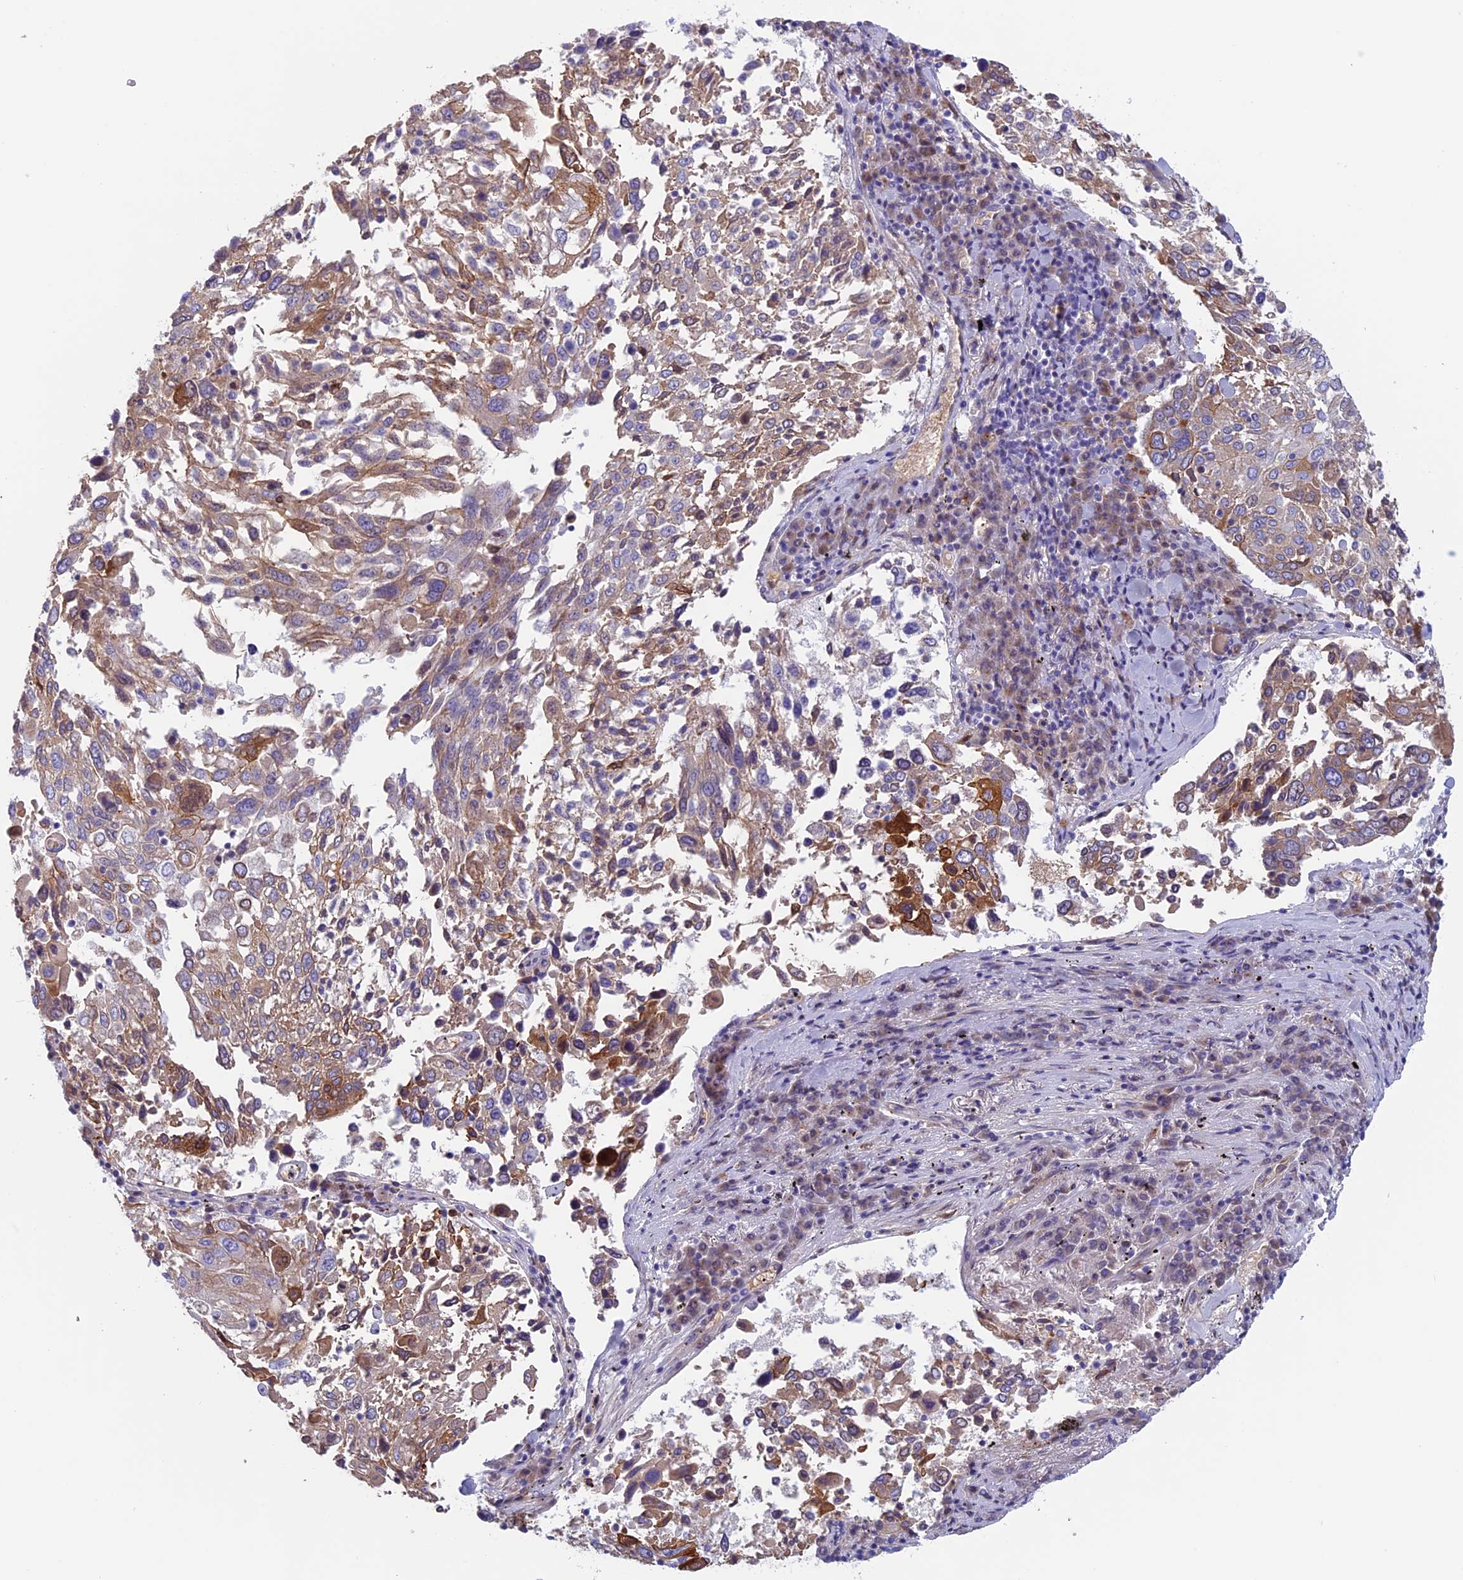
{"staining": {"intensity": "weak", "quantity": "25%-75%", "location": "cytoplasmic/membranous"}, "tissue": "lung cancer", "cell_type": "Tumor cells", "image_type": "cancer", "snomed": [{"axis": "morphology", "description": "Squamous cell carcinoma, NOS"}, {"axis": "topography", "description": "Lung"}], "caption": "Immunohistochemistry (IHC) (DAB) staining of lung cancer displays weak cytoplasmic/membranous protein staining in about 25%-75% of tumor cells.", "gene": "ANGPTL2", "patient": {"sex": "male", "age": 65}}